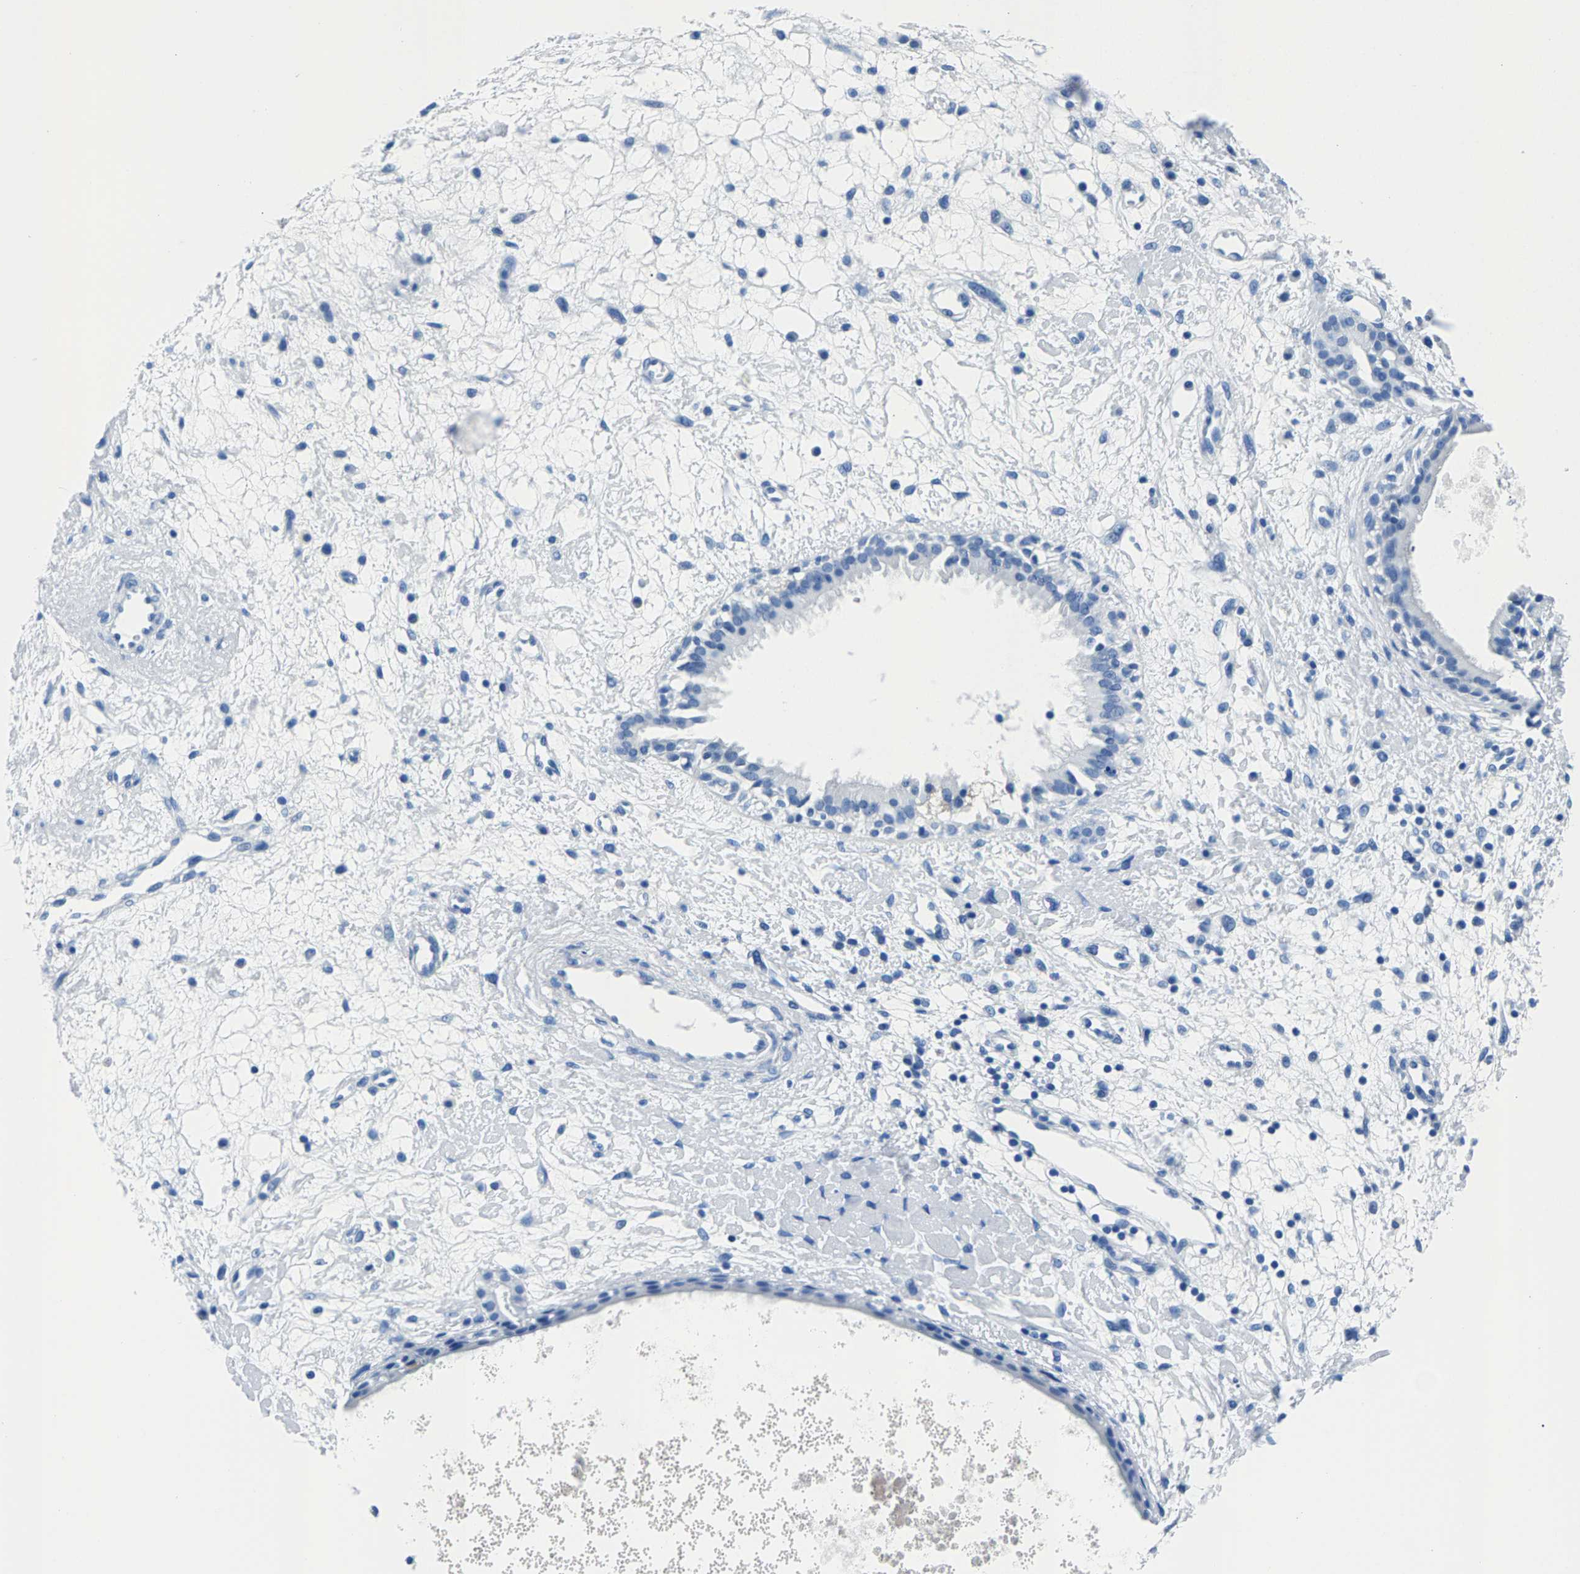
{"staining": {"intensity": "negative", "quantity": "none", "location": "none"}, "tissue": "nasopharynx", "cell_type": "Respiratory epithelial cells", "image_type": "normal", "snomed": [{"axis": "morphology", "description": "Normal tissue, NOS"}, {"axis": "topography", "description": "Nasopharynx"}], "caption": "The IHC image has no significant staining in respiratory epithelial cells of nasopharynx. (DAB (3,3'-diaminobenzidine) IHC visualized using brightfield microscopy, high magnification).", "gene": "CPS1", "patient": {"sex": "male", "age": 22}}